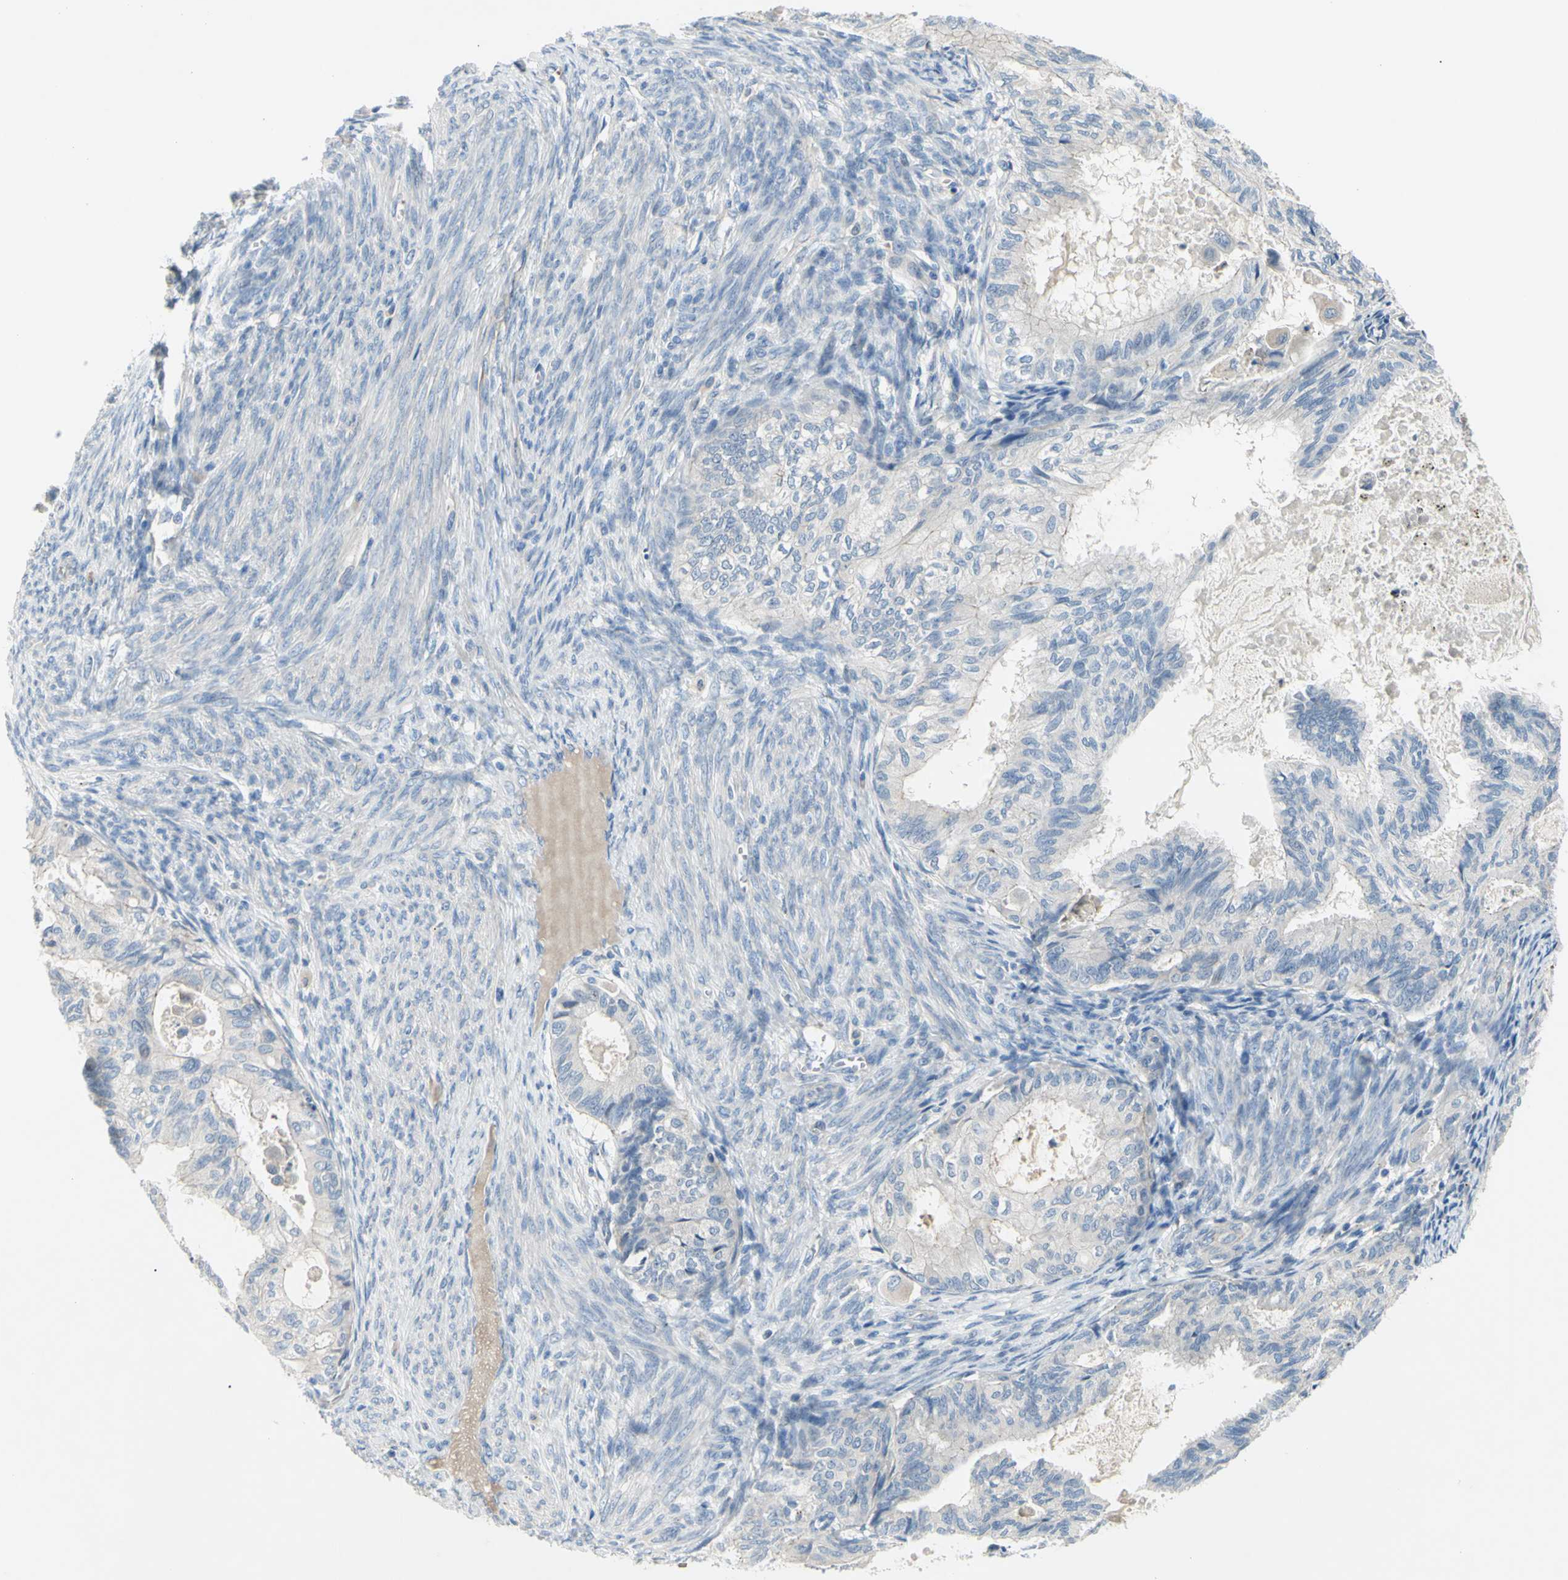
{"staining": {"intensity": "negative", "quantity": "none", "location": "none"}, "tissue": "cervical cancer", "cell_type": "Tumor cells", "image_type": "cancer", "snomed": [{"axis": "morphology", "description": "Normal tissue, NOS"}, {"axis": "morphology", "description": "Adenocarcinoma, NOS"}, {"axis": "topography", "description": "Cervix"}, {"axis": "topography", "description": "Endometrium"}], "caption": "Tumor cells show no significant expression in adenocarcinoma (cervical).", "gene": "TMEM59L", "patient": {"sex": "female", "age": 86}}